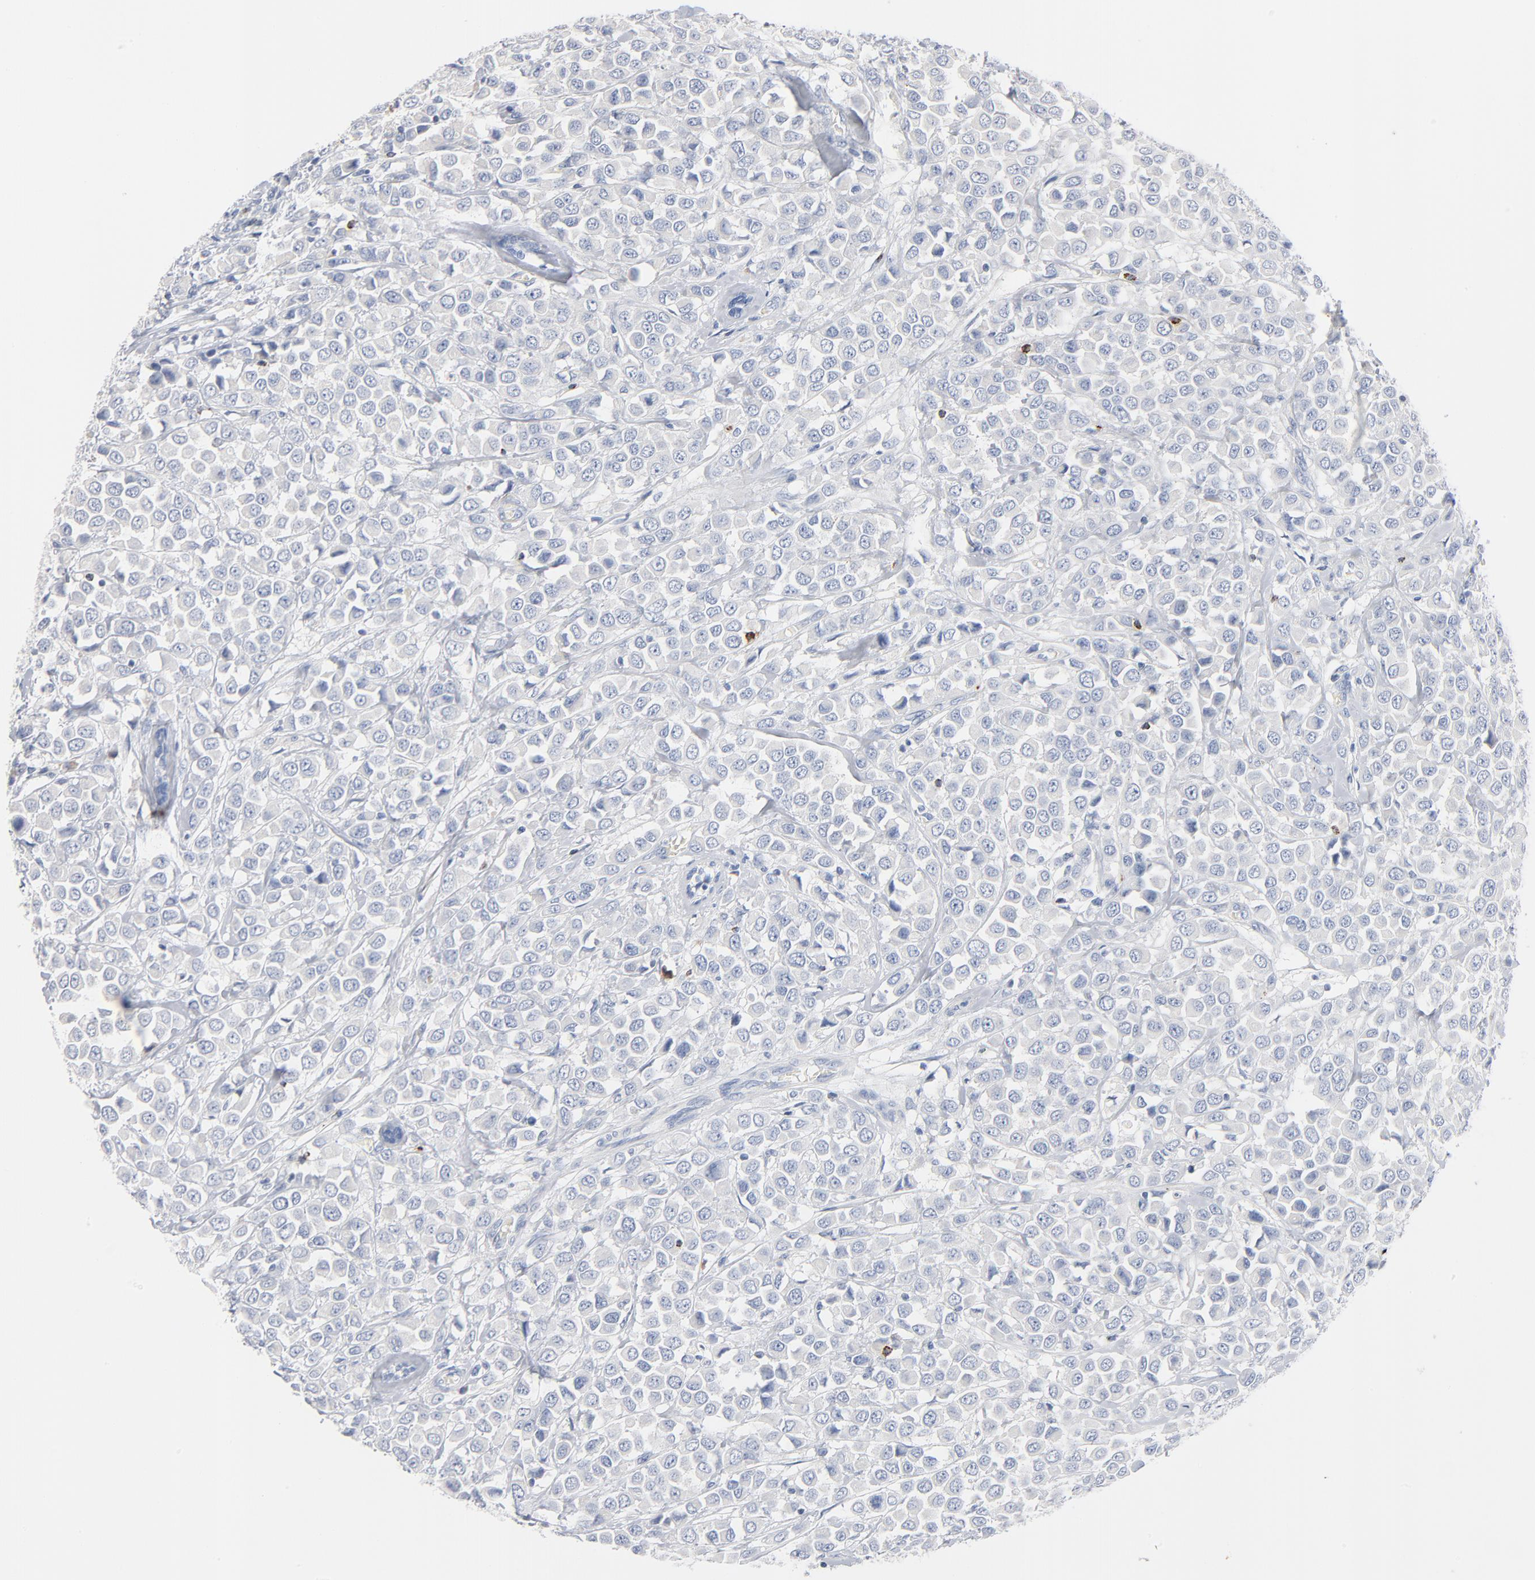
{"staining": {"intensity": "negative", "quantity": "none", "location": "none"}, "tissue": "breast cancer", "cell_type": "Tumor cells", "image_type": "cancer", "snomed": [{"axis": "morphology", "description": "Duct carcinoma"}, {"axis": "topography", "description": "Breast"}], "caption": "Immunohistochemistry (IHC) of human breast intraductal carcinoma demonstrates no expression in tumor cells.", "gene": "GZMB", "patient": {"sex": "female", "age": 61}}